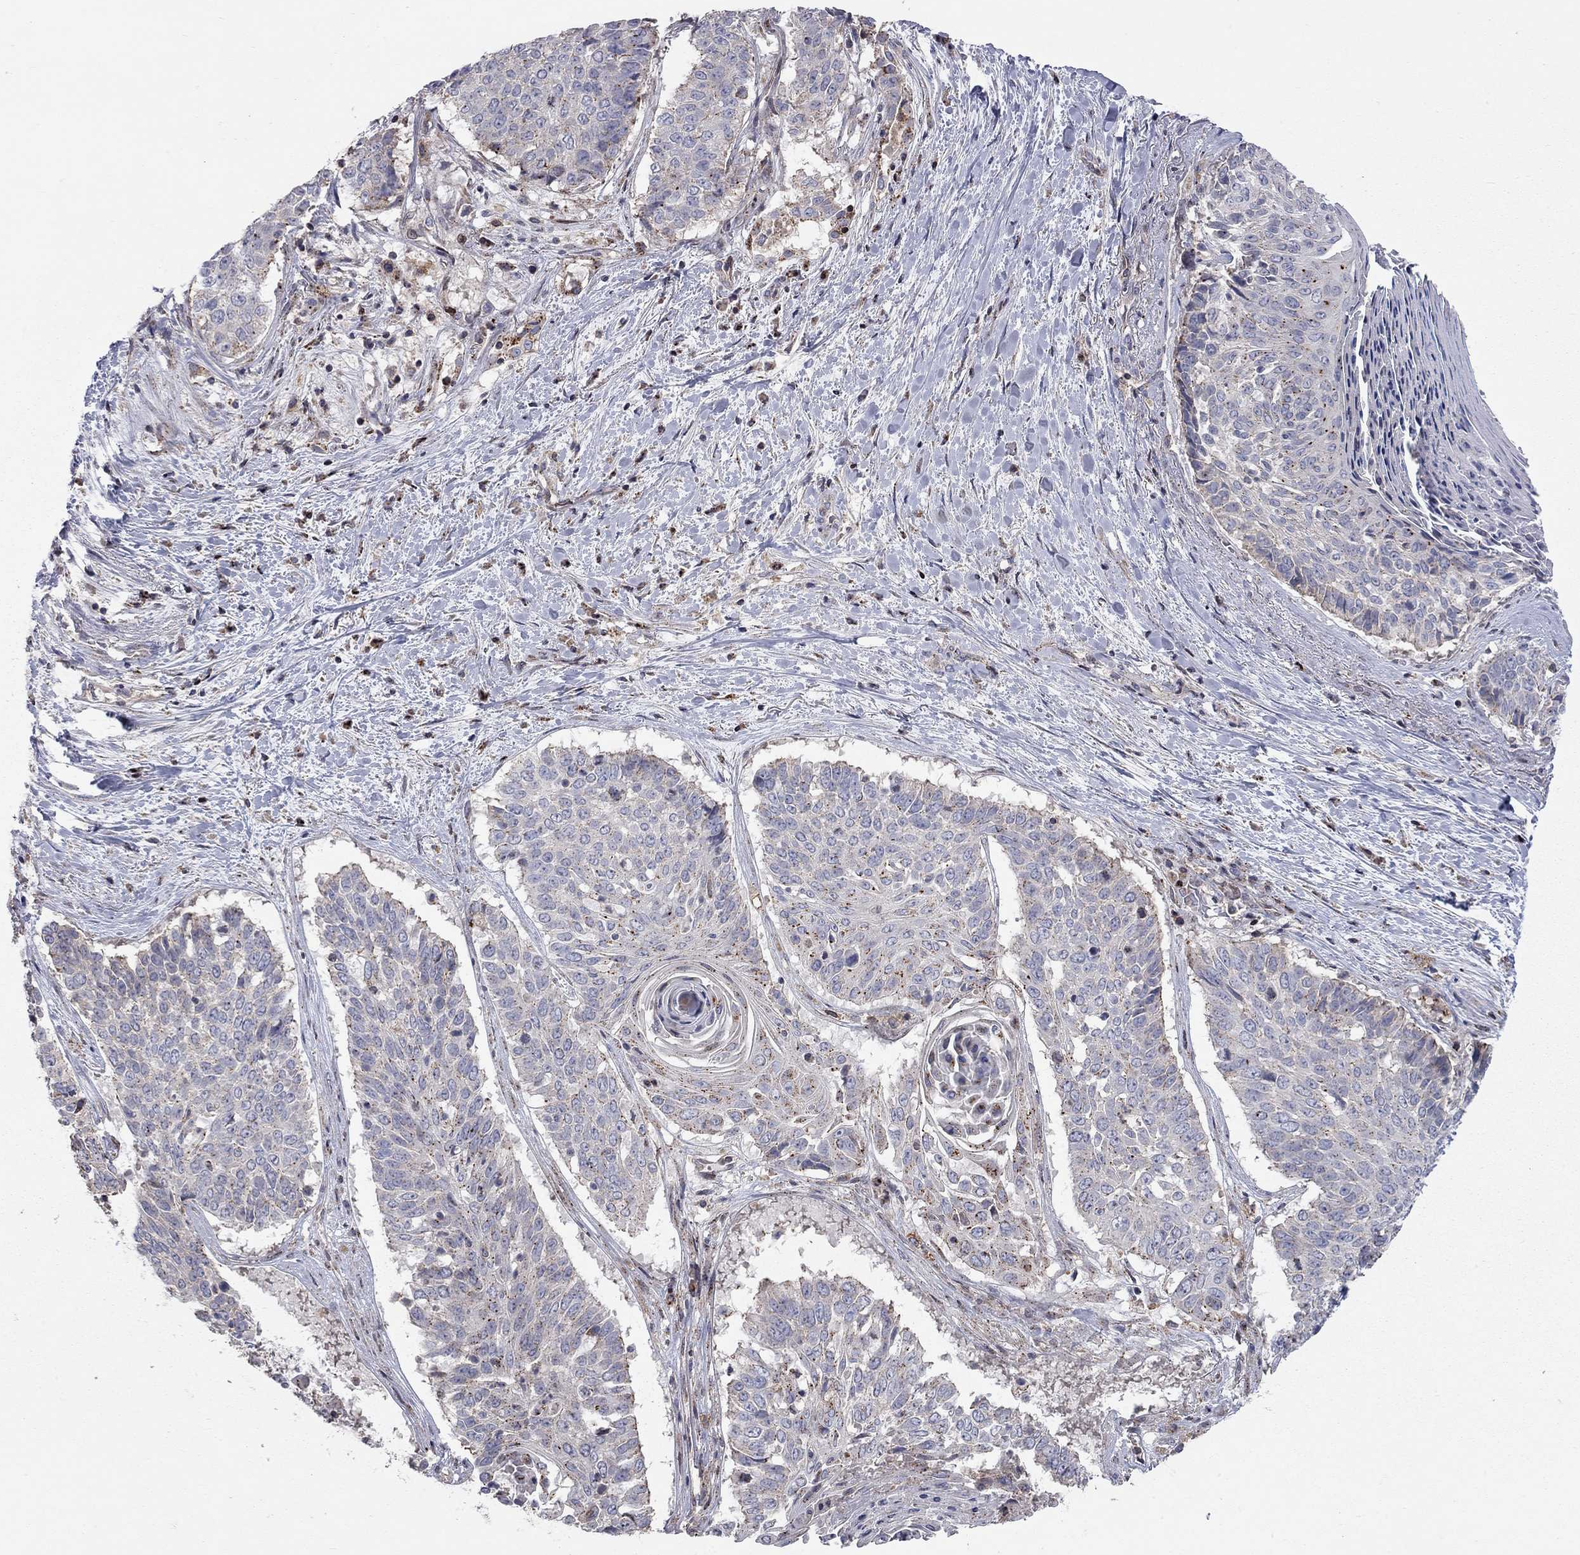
{"staining": {"intensity": "strong", "quantity": "<25%", "location": "cytoplasmic/membranous"}, "tissue": "lung cancer", "cell_type": "Tumor cells", "image_type": "cancer", "snomed": [{"axis": "morphology", "description": "Squamous cell carcinoma, NOS"}, {"axis": "topography", "description": "Lung"}], "caption": "Lung cancer (squamous cell carcinoma) stained for a protein displays strong cytoplasmic/membranous positivity in tumor cells.", "gene": "ERN2", "patient": {"sex": "male", "age": 64}}